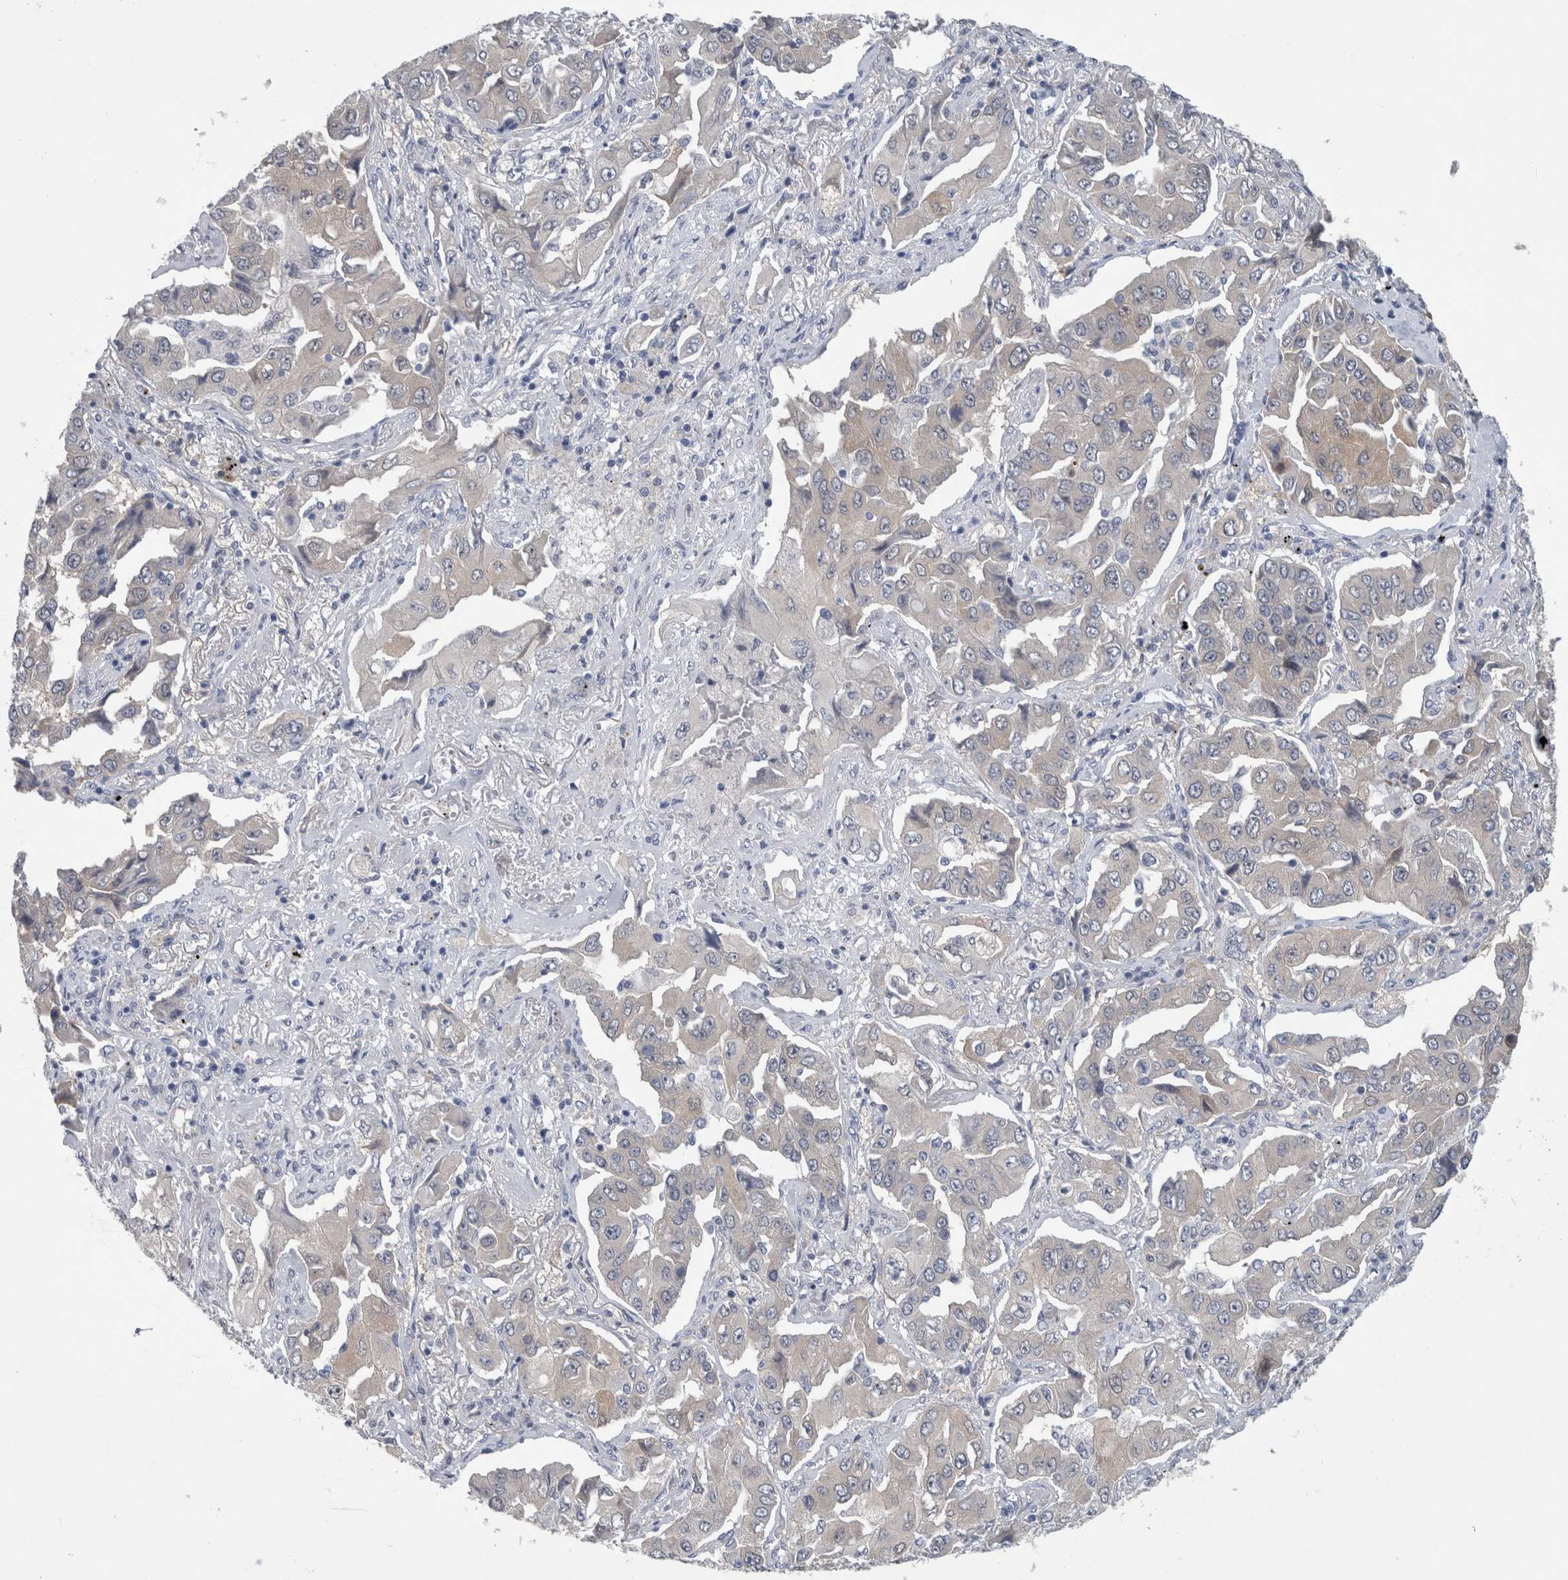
{"staining": {"intensity": "negative", "quantity": "none", "location": "none"}, "tissue": "lung cancer", "cell_type": "Tumor cells", "image_type": "cancer", "snomed": [{"axis": "morphology", "description": "Adenocarcinoma, NOS"}, {"axis": "topography", "description": "Lung"}], "caption": "A histopathology image of lung adenocarcinoma stained for a protein reveals no brown staining in tumor cells.", "gene": "FAM83H", "patient": {"sex": "female", "age": 65}}